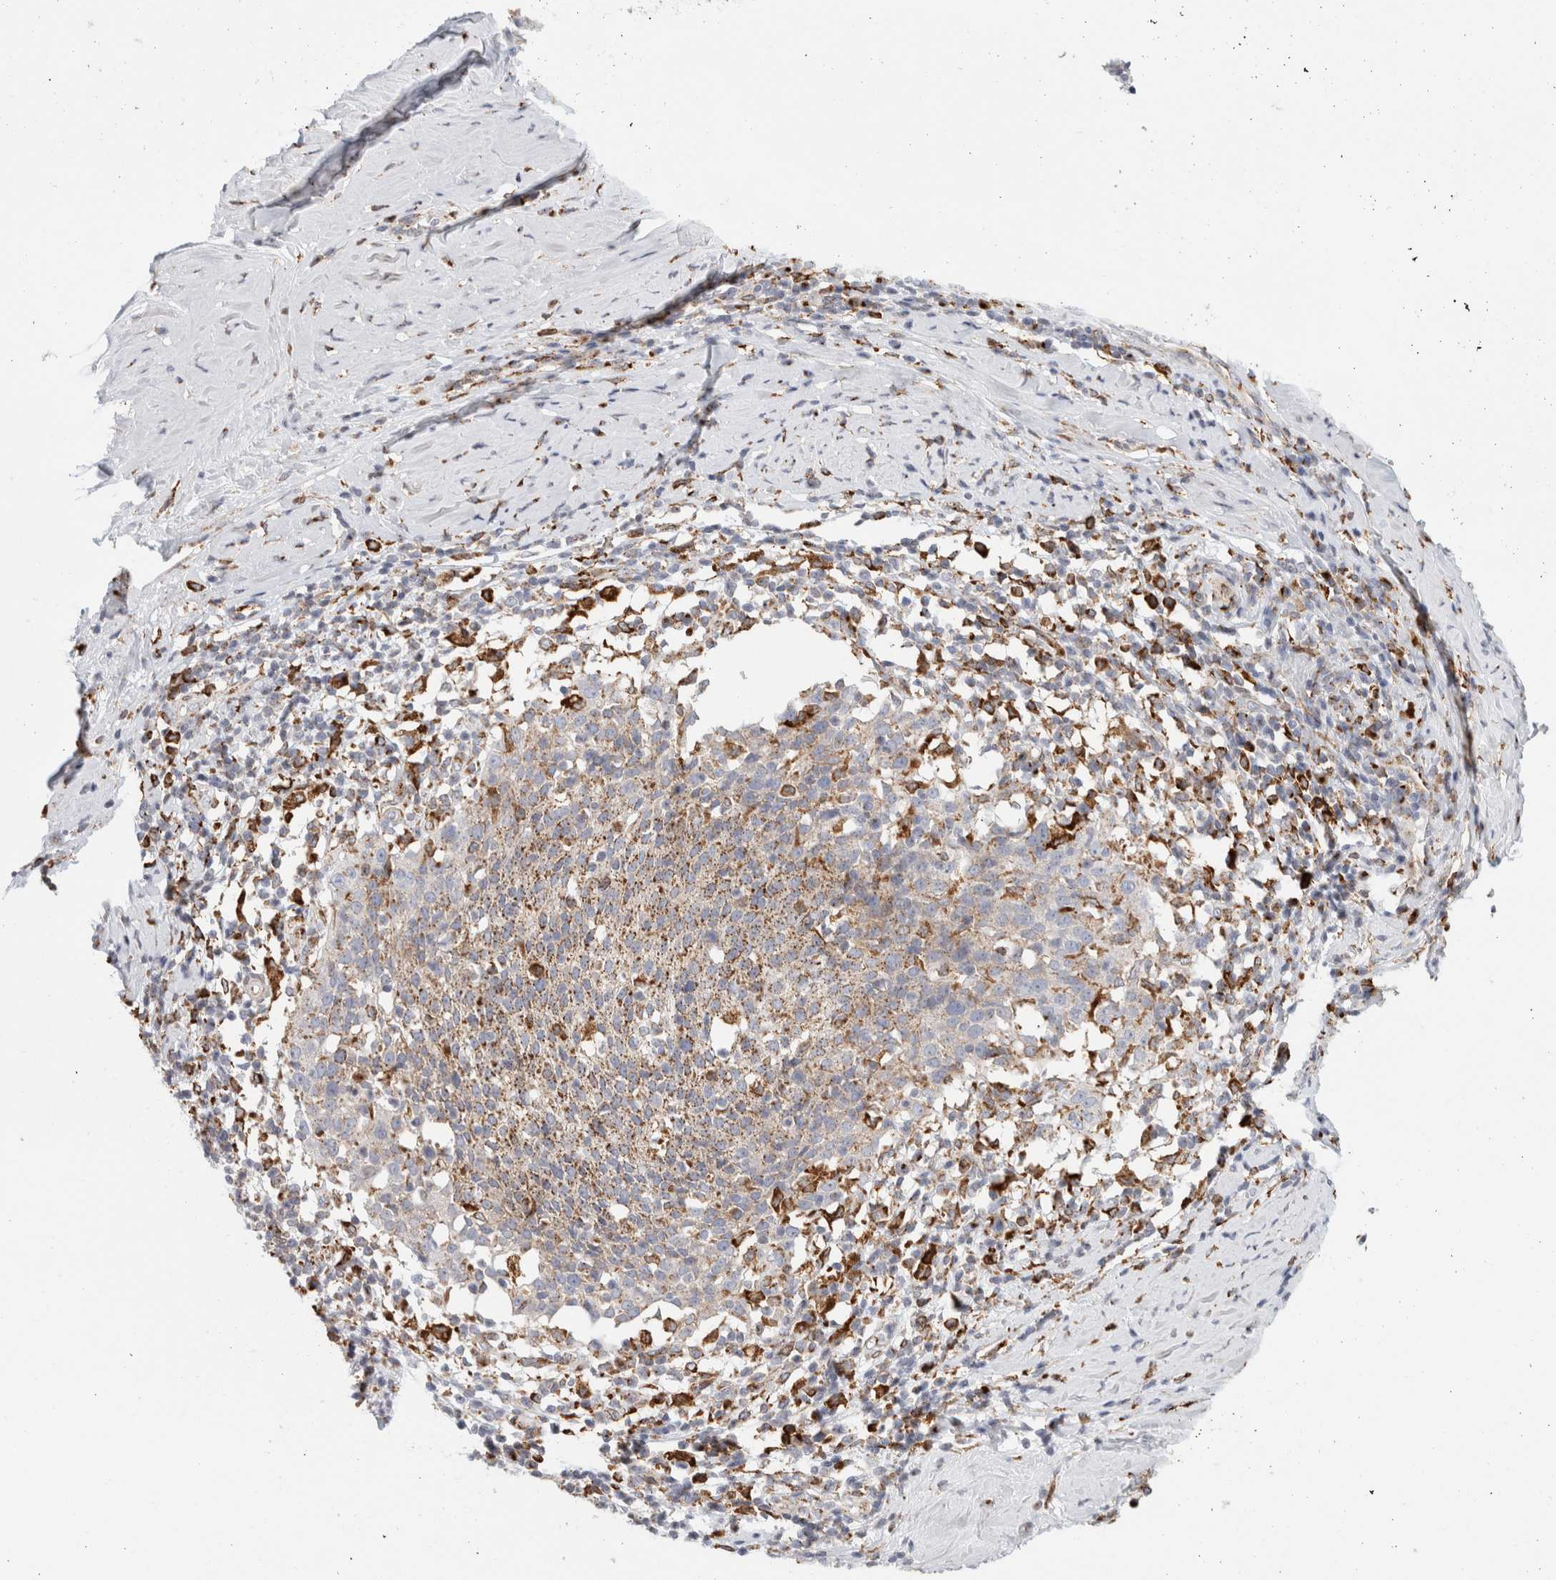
{"staining": {"intensity": "moderate", "quantity": "25%-75%", "location": "cytoplasmic/membranous"}, "tissue": "cervical cancer", "cell_type": "Tumor cells", "image_type": "cancer", "snomed": [{"axis": "morphology", "description": "Squamous cell carcinoma, NOS"}, {"axis": "topography", "description": "Cervix"}], "caption": "Immunohistochemistry (IHC) micrograph of neoplastic tissue: cervical cancer stained using IHC shows medium levels of moderate protein expression localized specifically in the cytoplasmic/membranous of tumor cells, appearing as a cytoplasmic/membranous brown color.", "gene": "MCFD2", "patient": {"sex": "female", "age": 51}}